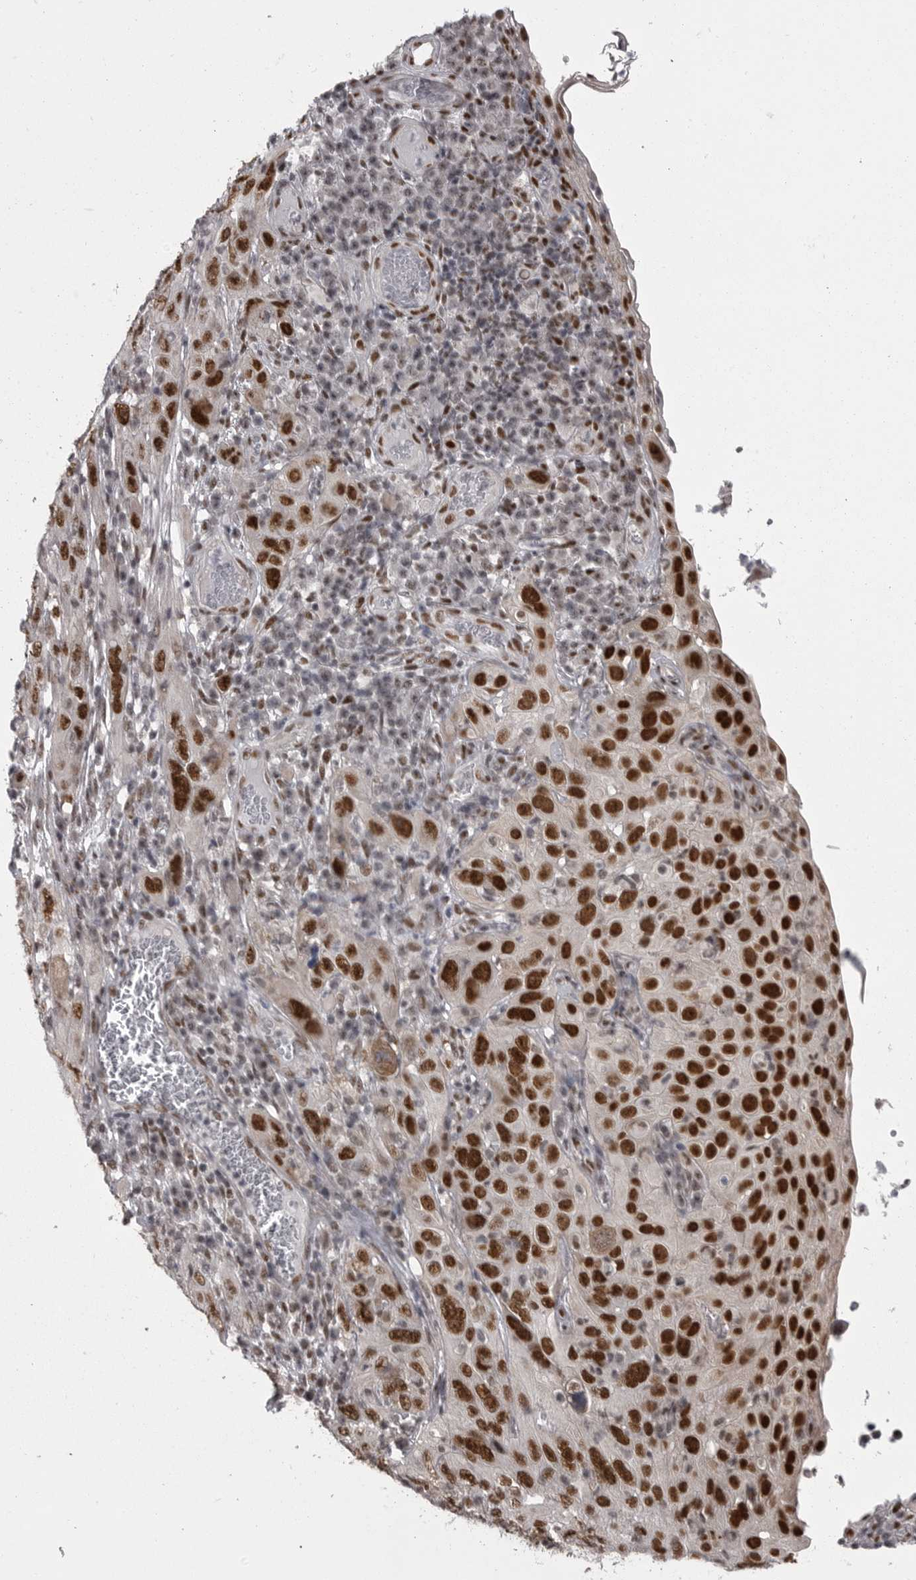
{"staining": {"intensity": "strong", "quantity": ">75%", "location": "nuclear"}, "tissue": "cervical cancer", "cell_type": "Tumor cells", "image_type": "cancer", "snomed": [{"axis": "morphology", "description": "Squamous cell carcinoma, NOS"}, {"axis": "topography", "description": "Cervix"}], "caption": "Brown immunohistochemical staining in human cervical cancer (squamous cell carcinoma) demonstrates strong nuclear staining in approximately >75% of tumor cells.", "gene": "MEPCE", "patient": {"sex": "female", "age": 46}}